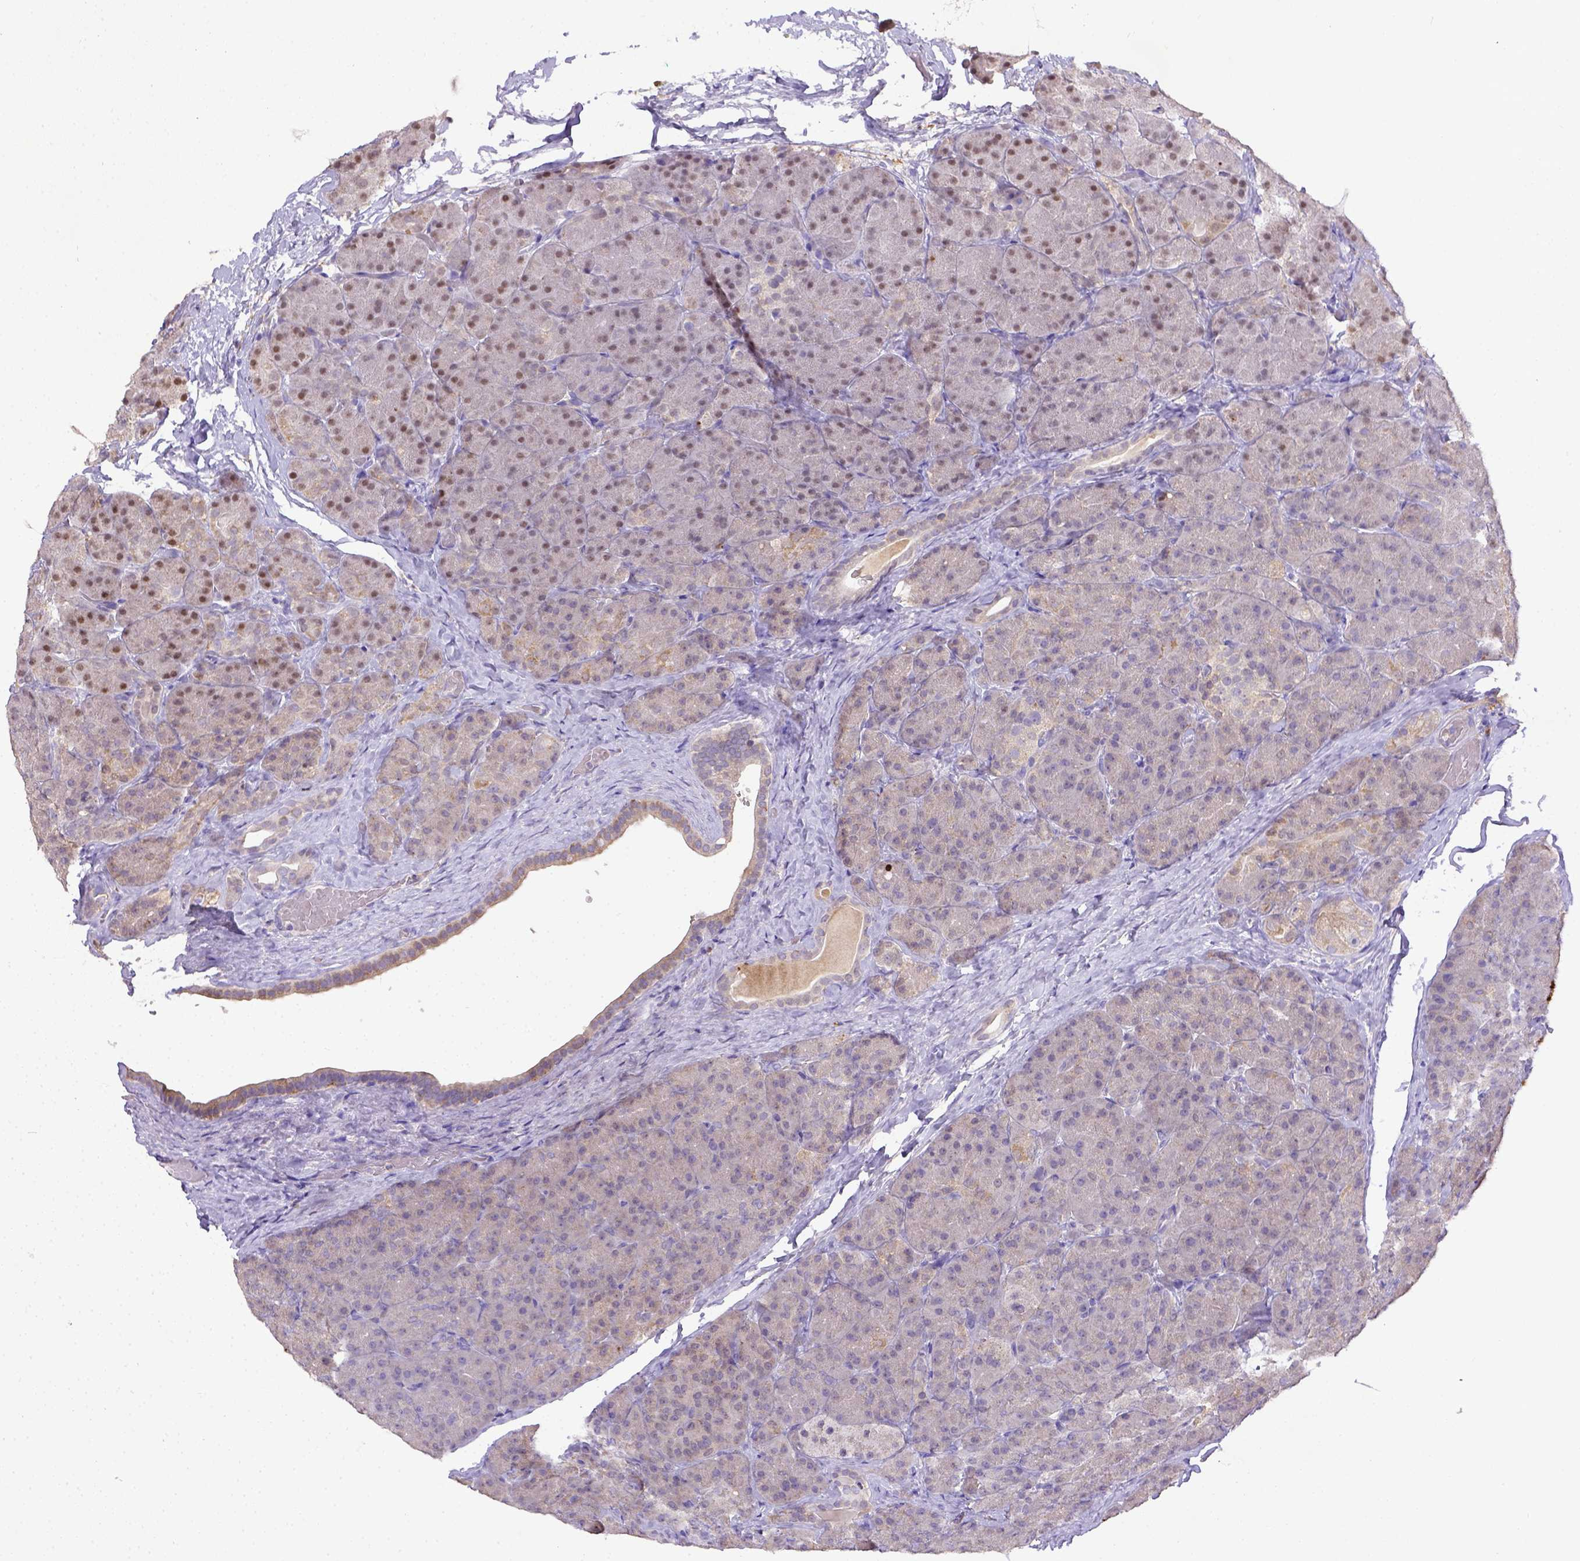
{"staining": {"intensity": "negative", "quantity": "none", "location": "none"}, "tissue": "pancreas", "cell_type": "Exocrine glandular cells", "image_type": "normal", "snomed": [{"axis": "morphology", "description": "Normal tissue, NOS"}, {"axis": "topography", "description": "Pancreas"}], "caption": "Immunohistochemistry (IHC) micrograph of unremarkable pancreas stained for a protein (brown), which reveals no positivity in exocrine glandular cells. (Stains: DAB (3,3'-diaminobenzidine) immunohistochemistry with hematoxylin counter stain, Microscopy: brightfield microscopy at high magnification).", "gene": "CD40", "patient": {"sex": "male", "age": 57}}